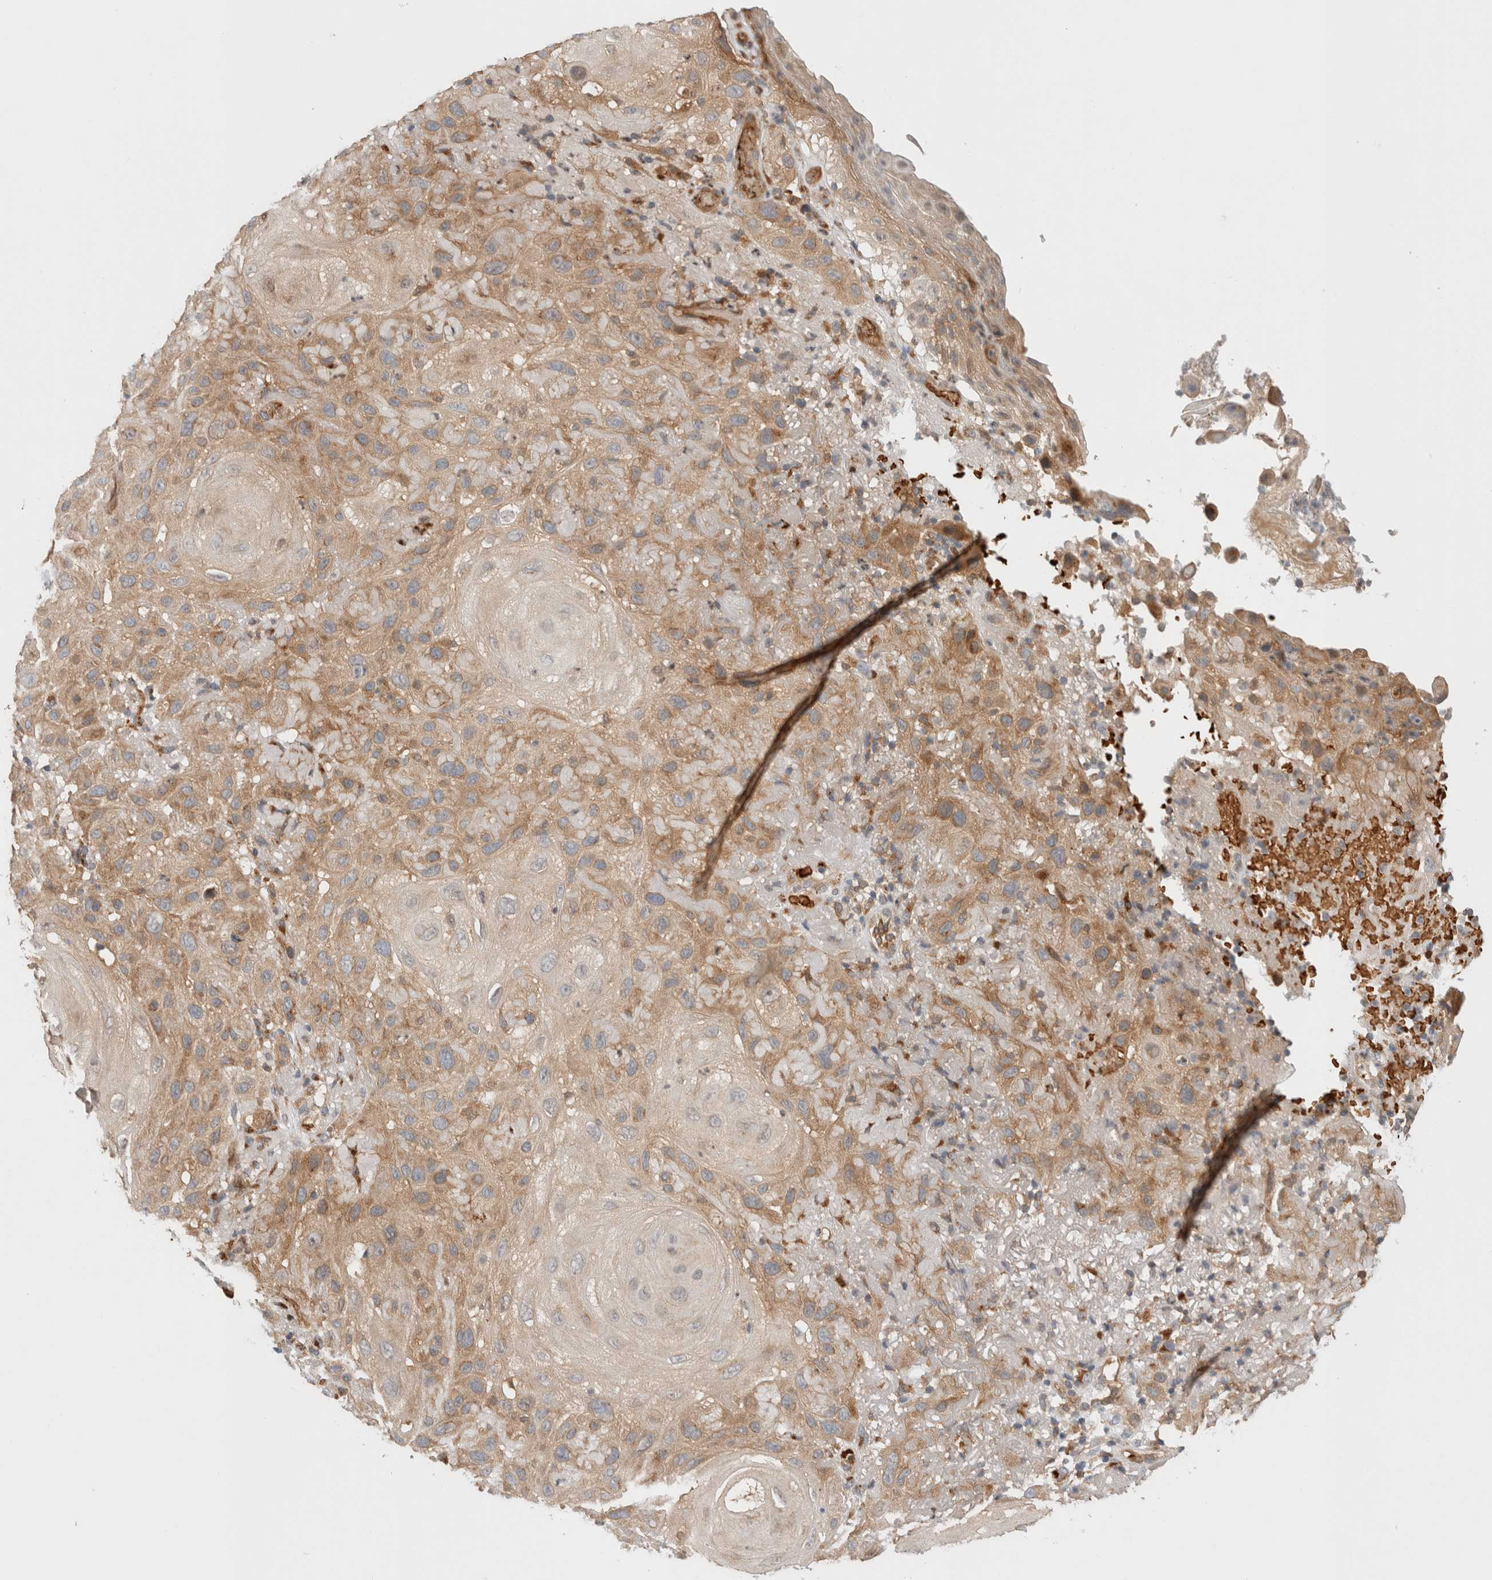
{"staining": {"intensity": "moderate", "quantity": ">75%", "location": "cytoplasmic/membranous"}, "tissue": "skin cancer", "cell_type": "Tumor cells", "image_type": "cancer", "snomed": [{"axis": "morphology", "description": "Squamous cell carcinoma, NOS"}, {"axis": "topography", "description": "Skin"}], "caption": "Brown immunohistochemical staining in human squamous cell carcinoma (skin) displays moderate cytoplasmic/membranous positivity in approximately >75% of tumor cells. Immunohistochemistry stains the protein of interest in brown and the nuclei are stained blue.", "gene": "OTUD6B", "patient": {"sex": "female", "age": 96}}